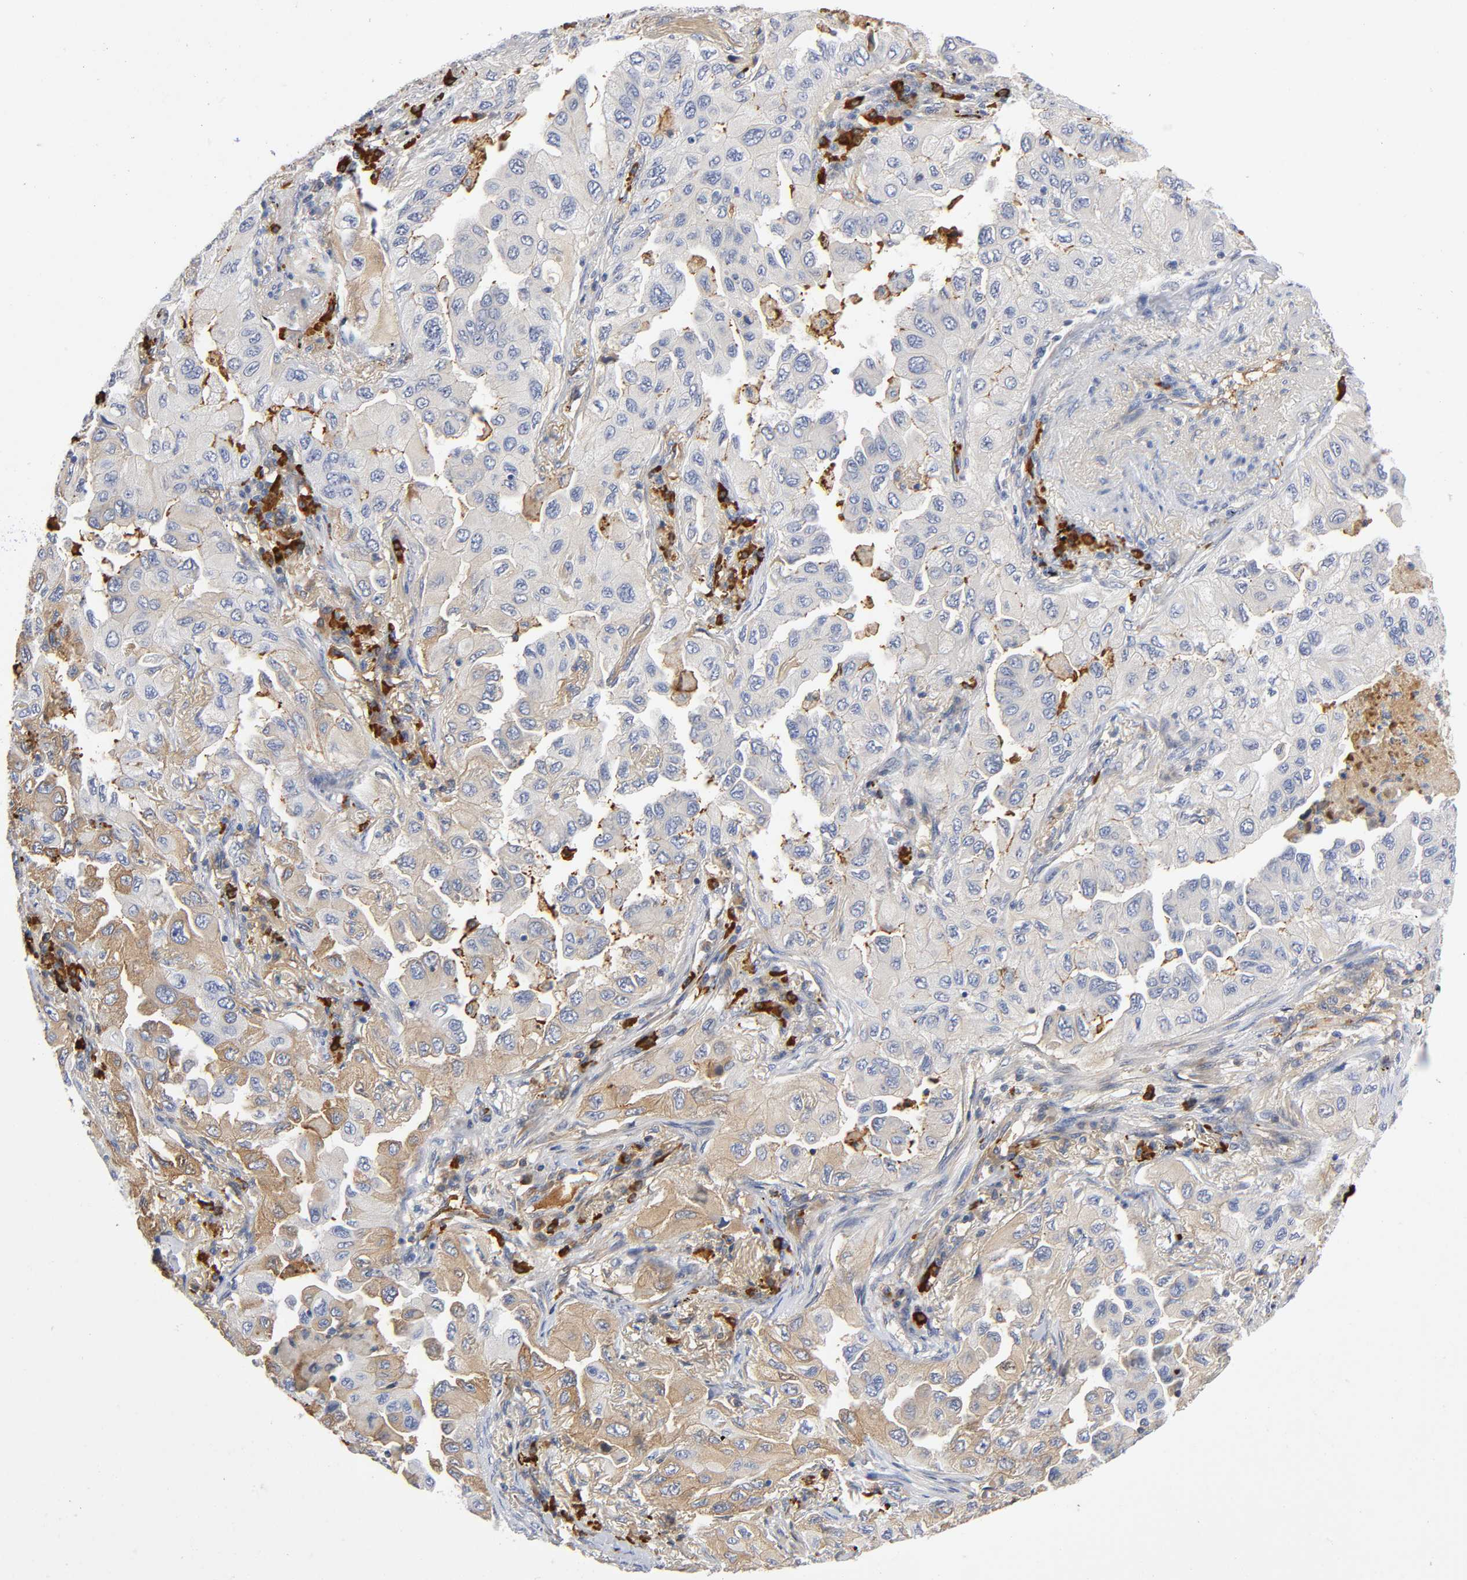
{"staining": {"intensity": "moderate", "quantity": "25%-75%", "location": "cytoplasmic/membranous"}, "tissue": "lung cancer", "cell_type": "Tumor cells", "image_type": "cancer", "snomed": [{"axis": "morphology", "description": "Adenocarcinoma, NOS"}, {"axis": "topography", "description": "Lung"}], "caption": "Lung cancer (adenocarcinoma) was stained to show a protein in brown. There is medium levels of moderate cytoplasmic/membranous positivity in approximately 25%-75% of tumor cells.", "gene": "NOVA1", "patient": {"sex": "female", "age": 65}}